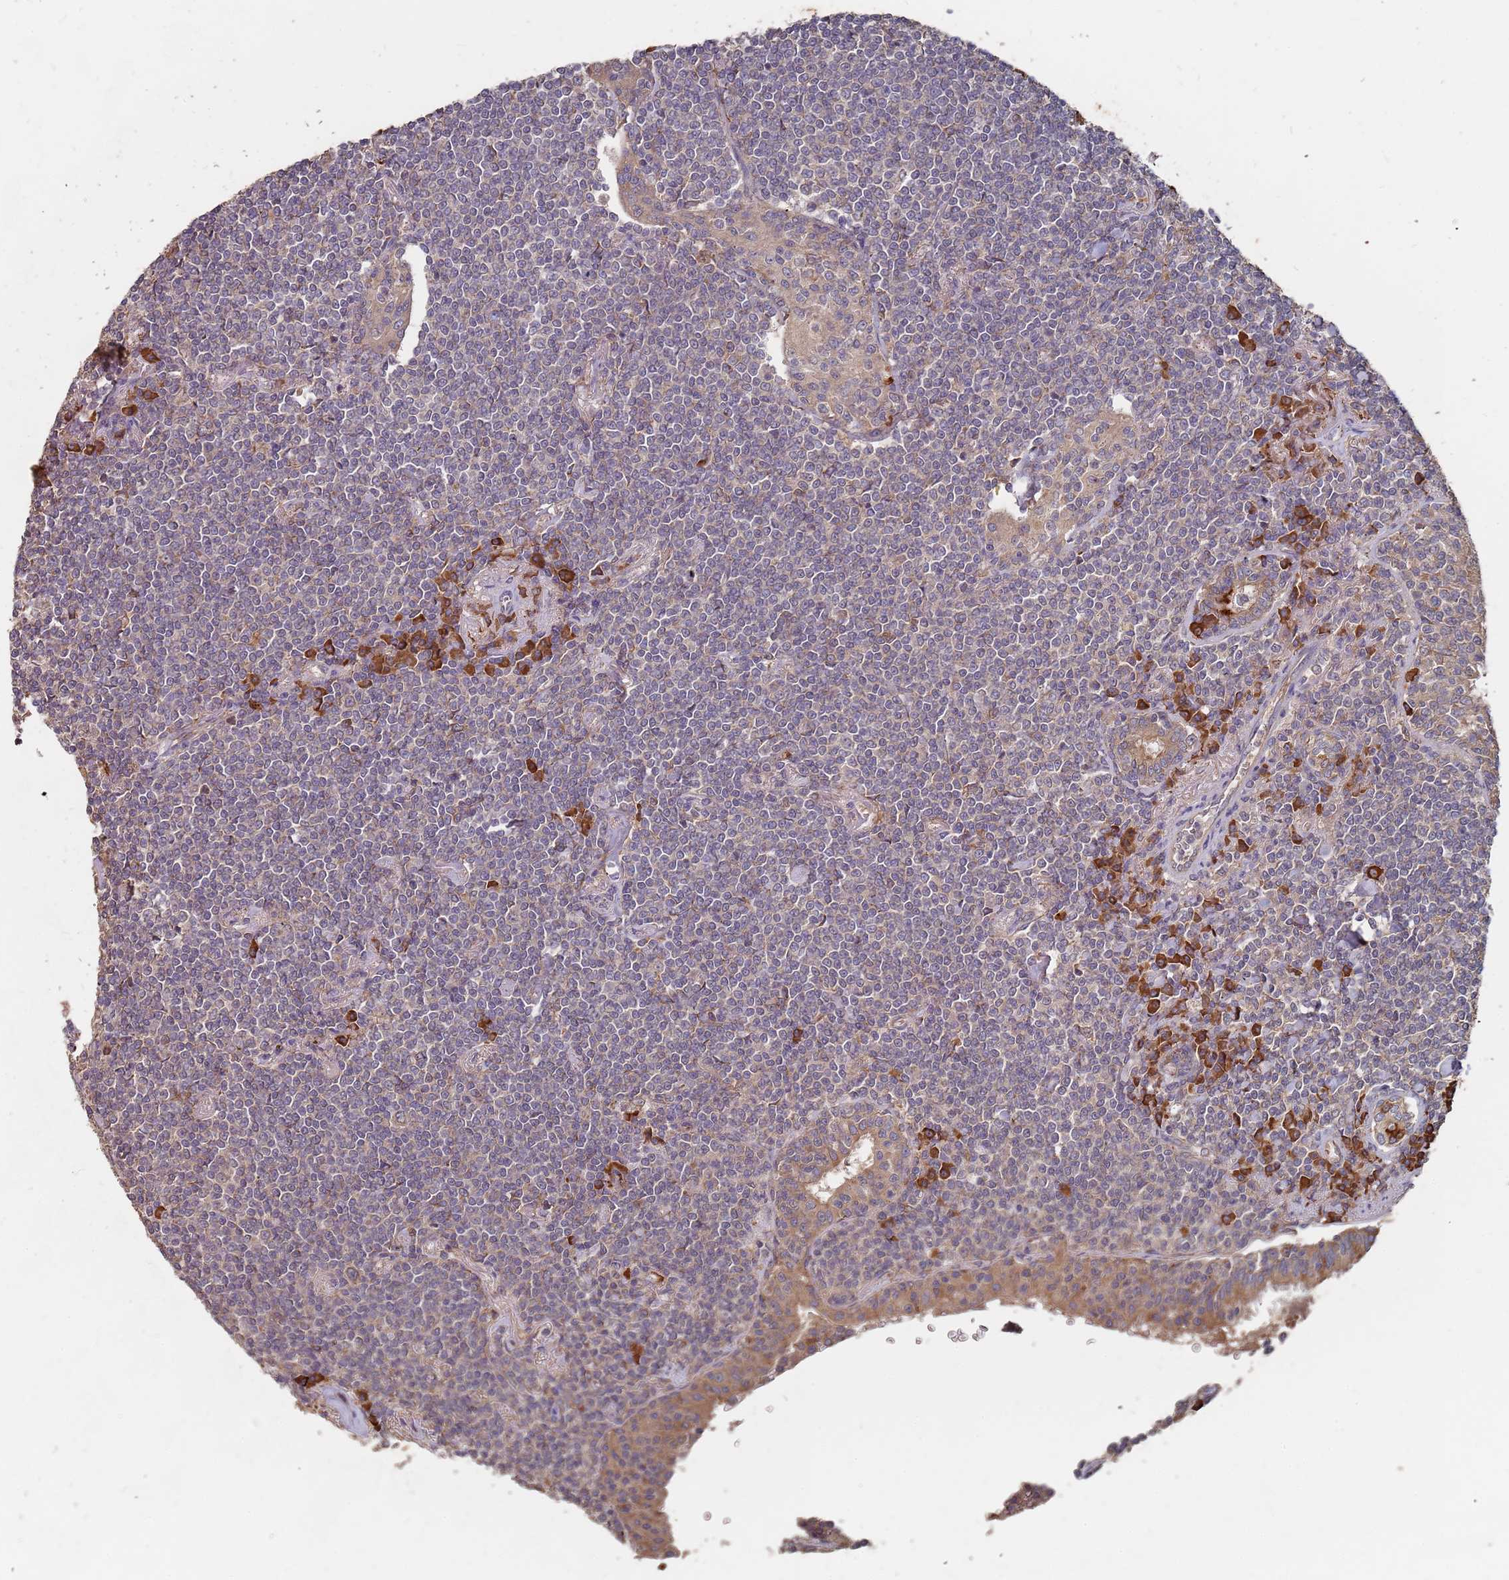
{"staining": {"intensity": "negative", "quantity": "none", "location": "none"}, "tissue": "lymphoma", "cell_type": "Tumor cells", "image_type": "cancer", "snomed": [{"axis": "morphology", "description": "Malignant lymphoma, non-Hodgkin's type, Low grade"}, {"axis": "topography", "description": "Lung"}], "caption": "Immunohistochemistry (IHC) micrograph of lymphoma stained for a protein (brown), which reveals no positivity in tumor cells.", "gene": "ATG5", "patient": {"sex": "female", "age": 71}}